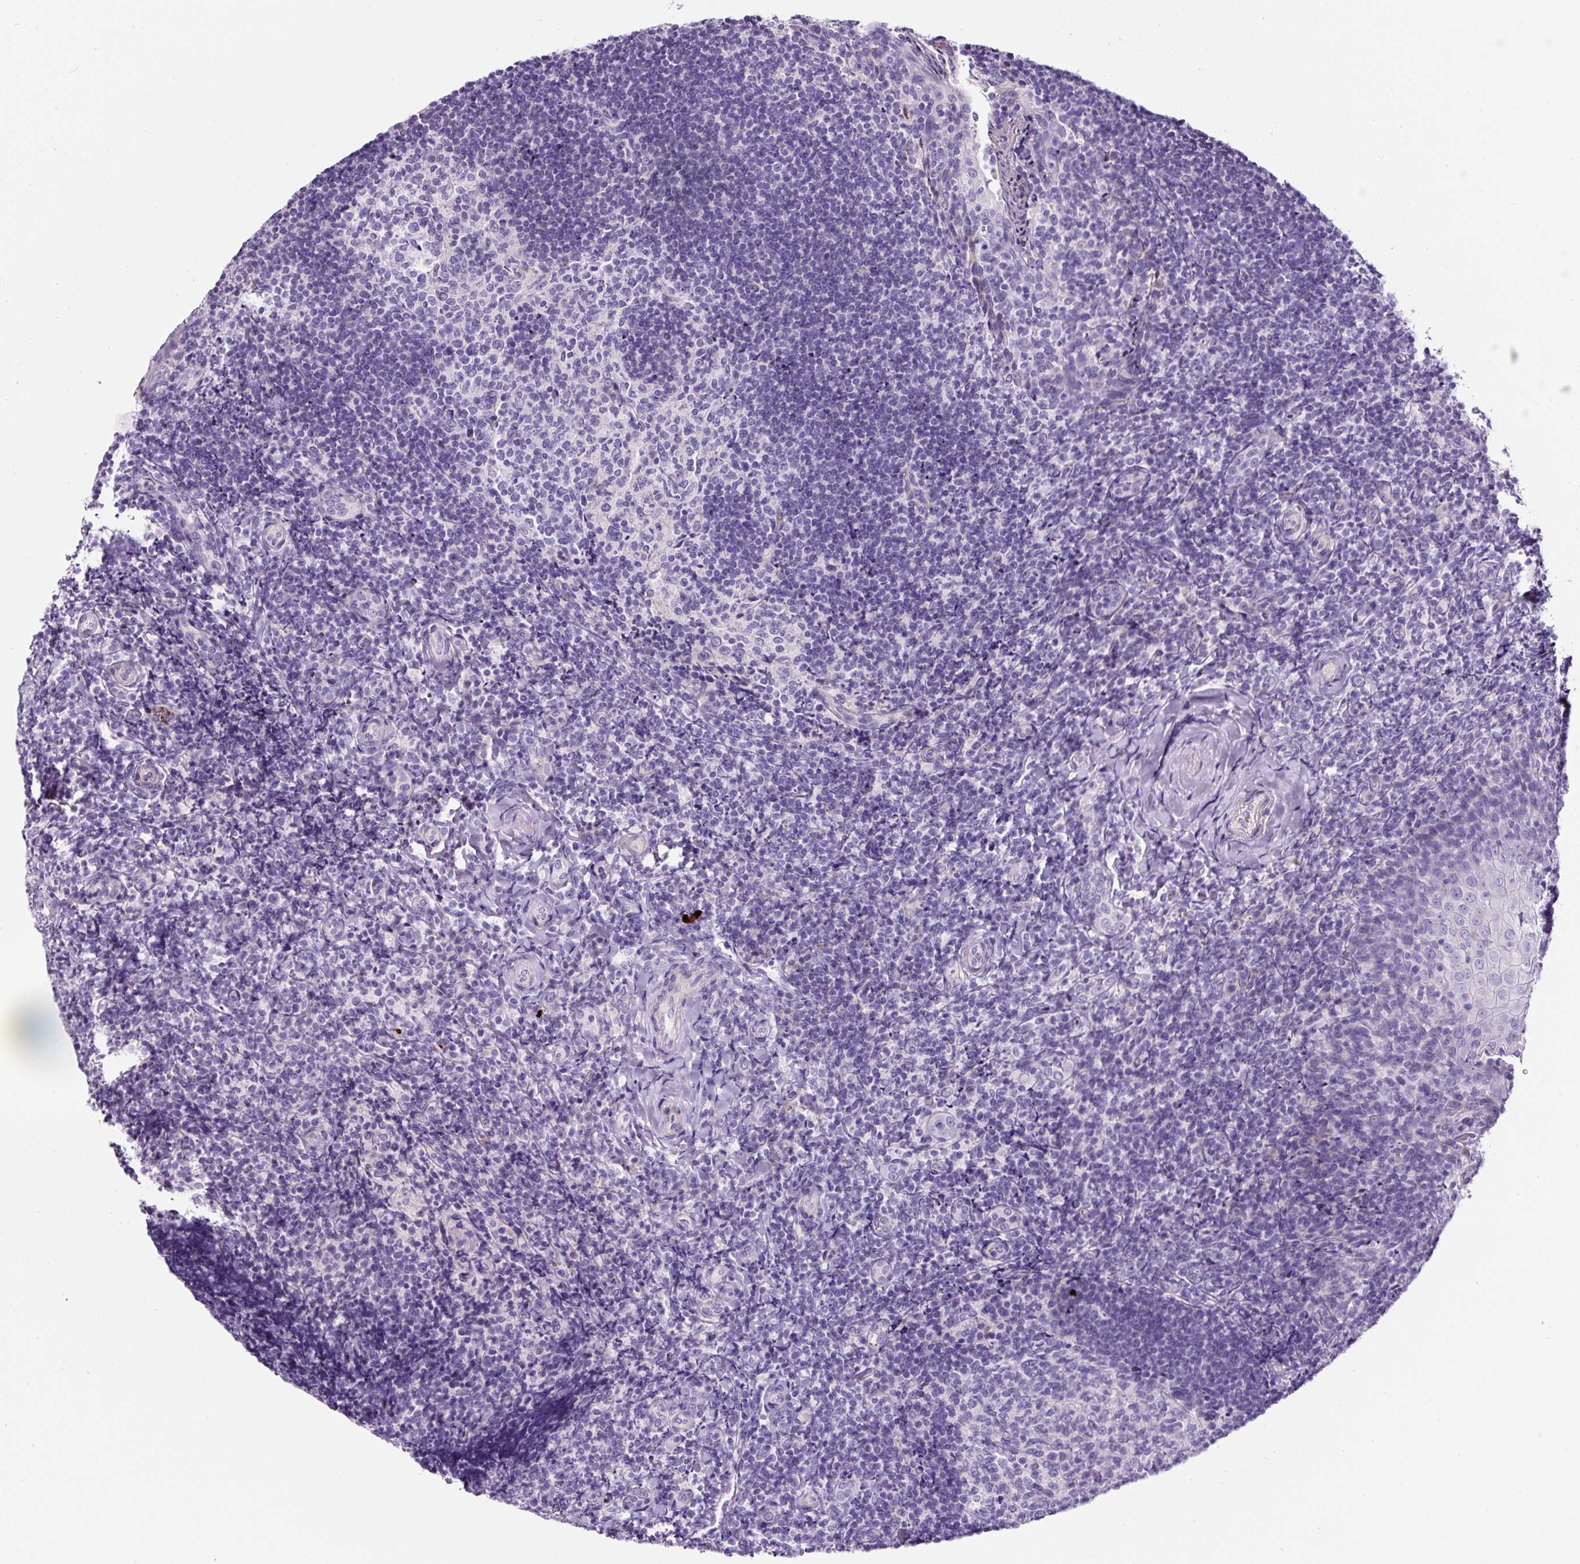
{"staining": {"intensity": "negative", "quantity": "none", "location": "none"}, "tissue": "tonsil", "cell_type": "Germinal center cells", "image_type": "normal", "snomed": [{"axis": "morphology", "description": "Normal tissue, NOS"}, {"axis": "topography", "description": "Tonsil"}], "caption": "Immunohistochemistry micrograph of benign tonsil: human tonsil stained with DAB (3,3'-diaminobenzidine) displays no significant protein staining in germinal center cells. The staining was performed using DAB (3,3'-diaminobenzidine) to visualize the protein expression in brown, while the nuclei were stained in blue with hematoxylin (Magnification: 20x).", "gene": "OR14A2", "patient": {"sex": "female", "age": 10}}